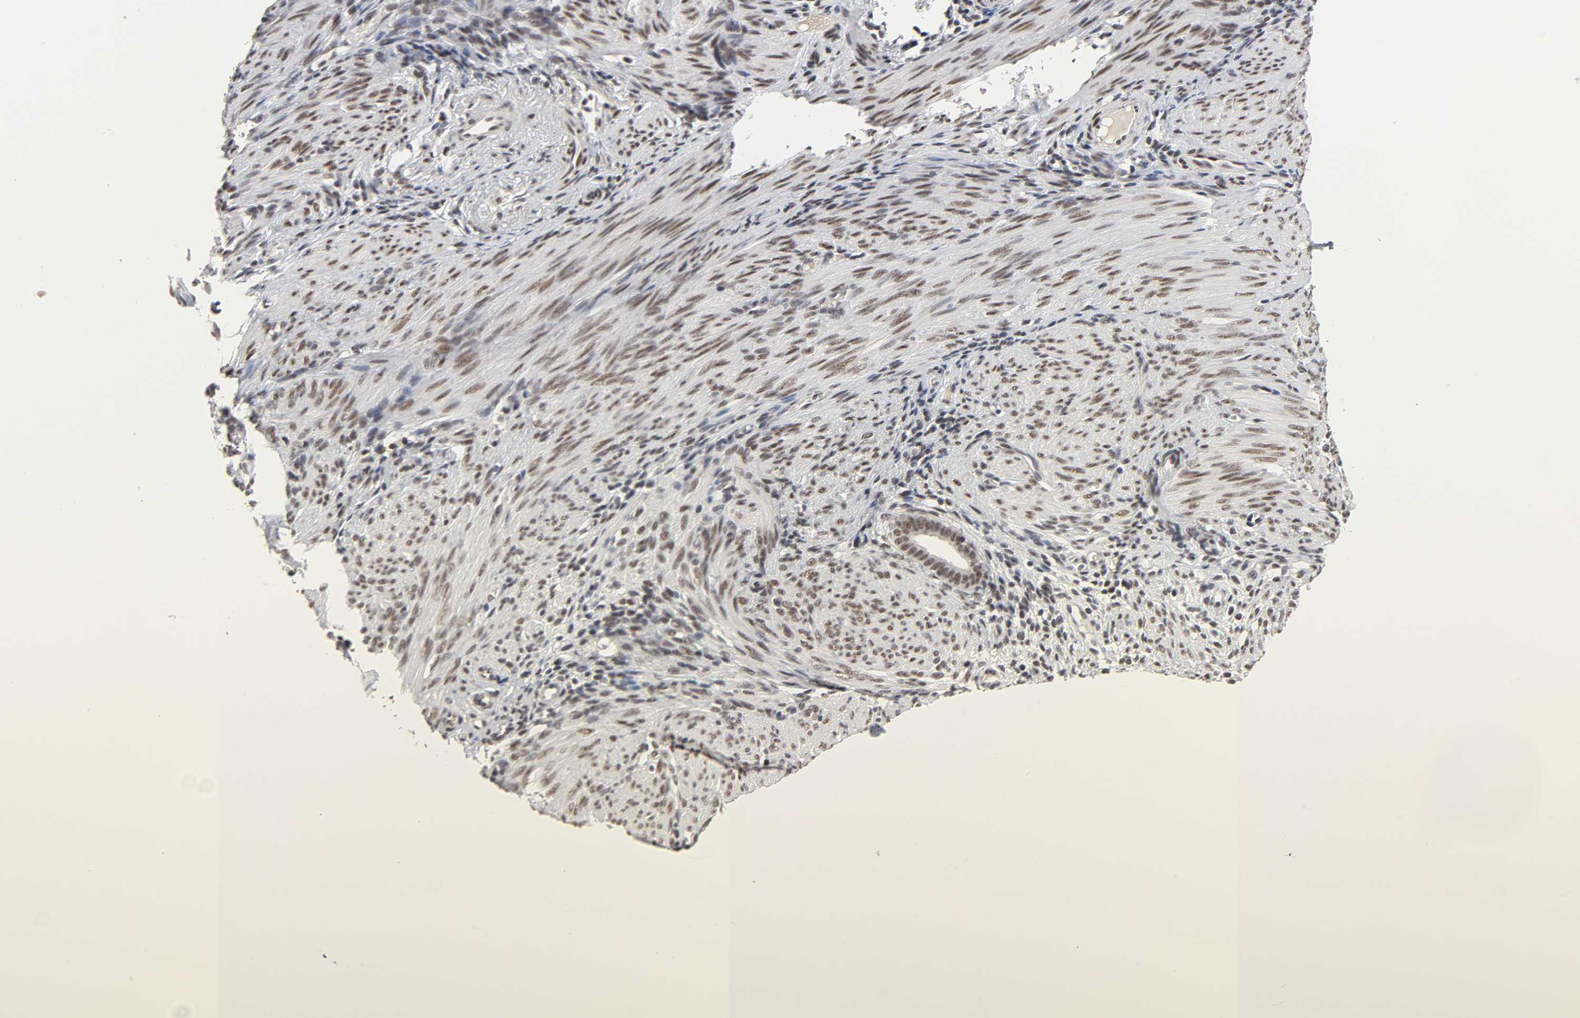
{"staining": {"intensity": "weak", "quantity": ">75%", "location": "nuclear"}, "tissue": "endometrium", "cell_type": "Cells in endometrial stroma", "image_type": "normal", "snomed": [{"axis": "morphology", "description": "Normal tissue, NOS"}, {"axis": "topography", "description": "Endometrium"}], "caption": "The histopathology image reveals staining of normal endometrium, revealing weak nuclear protein expression (brown color) within cells in endometrial stroma. (Brightfield microscopy of DAB IHC at high magnification).", "gene": "TRIM33", "patient": {"sex": "female", "age": 72}}